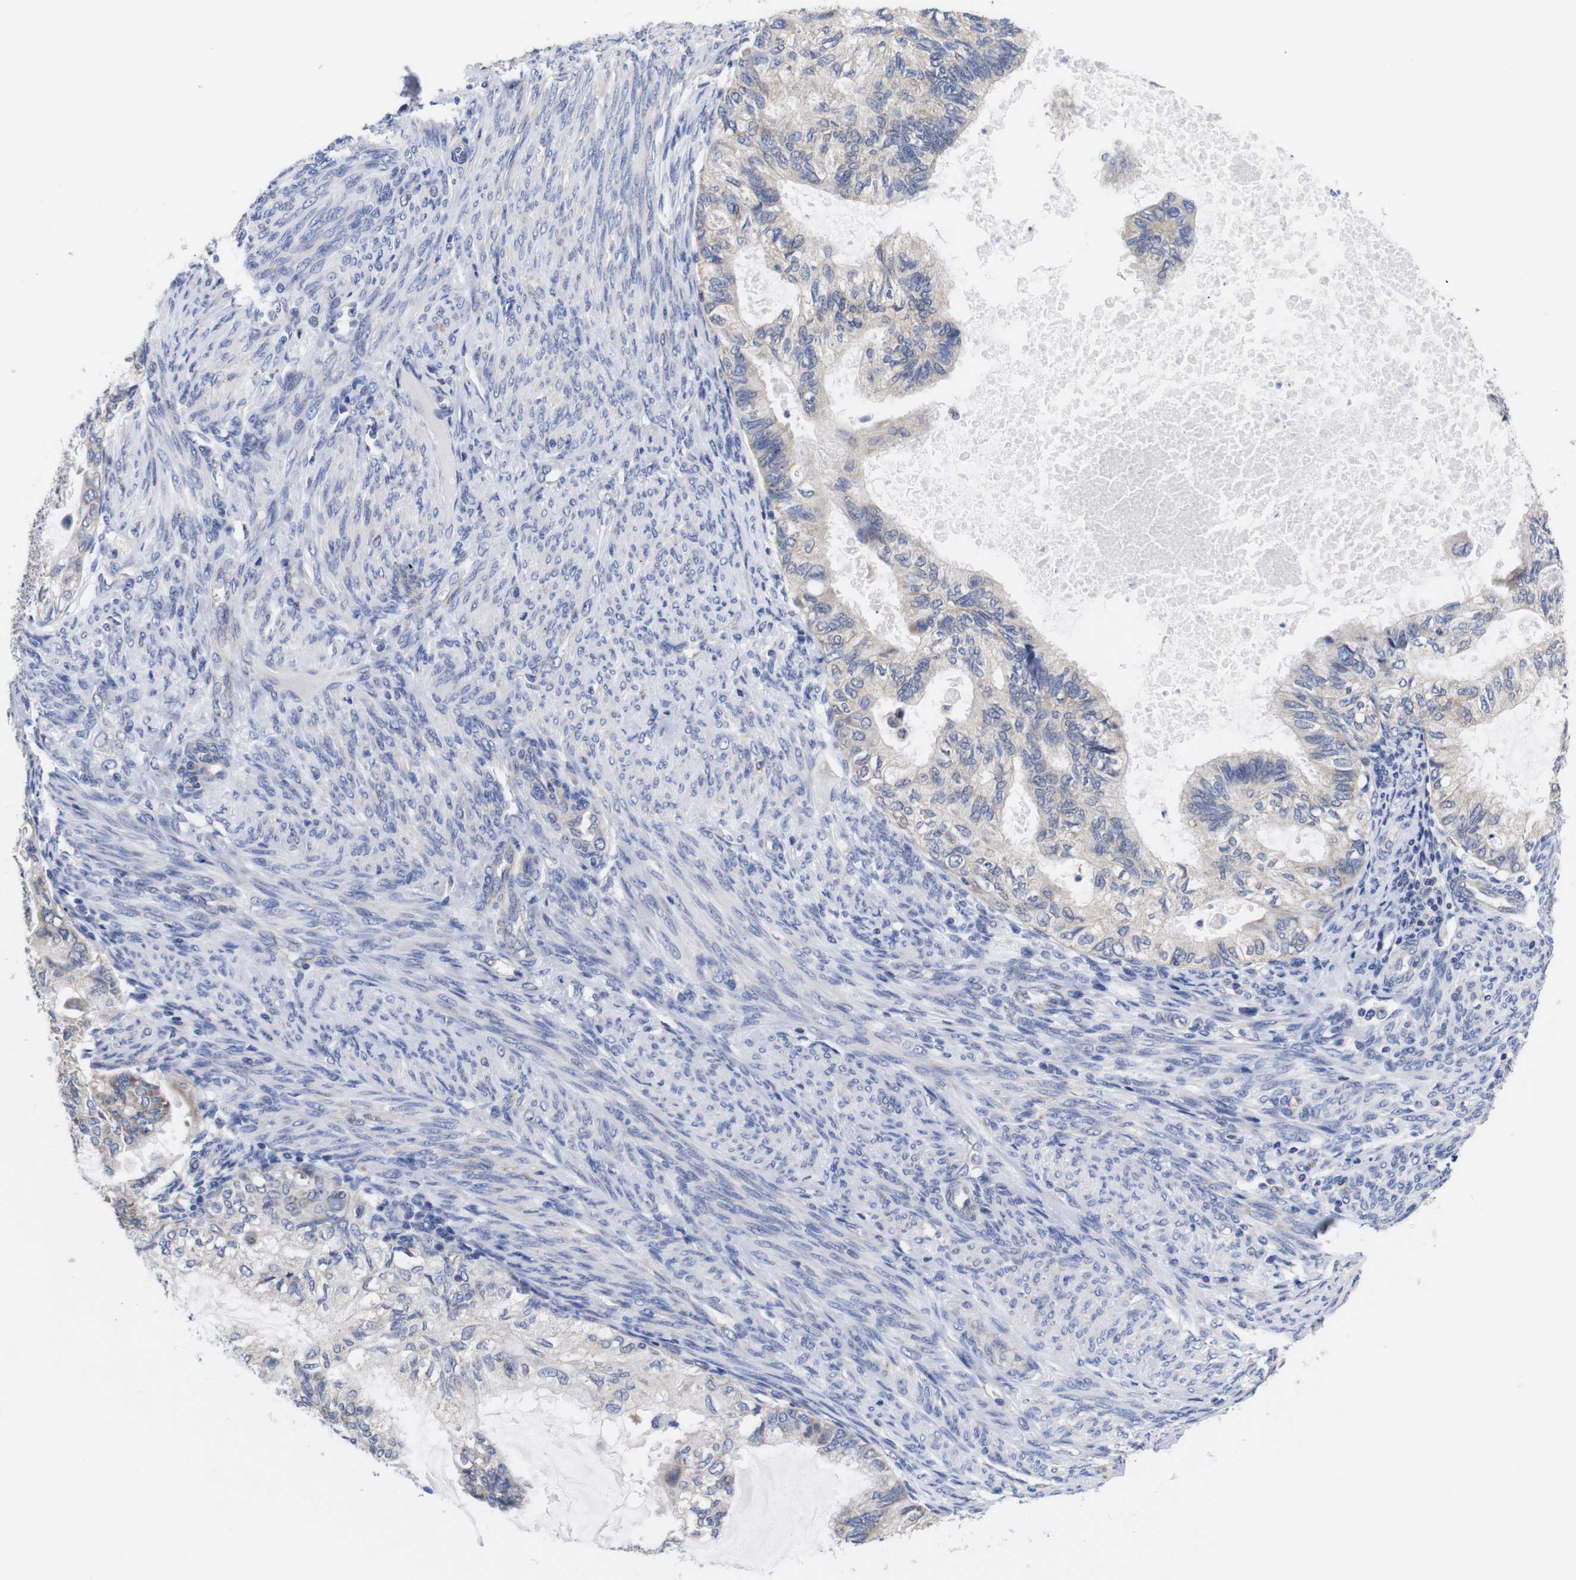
{"staining": {"intensity": "weak", "quantity": "<25%", "location": "cytoplasmic/membranous"}, "tissue": "cervical cancer", "cell_type": "Tumor cells", "image_type": "cancer", "snomed": [{"axis": "morphology", "description": "Normal tissue, NOS"}, {"axis": "morphology", "description": "Adenocarcinoma, NOS"}, {"axis": "topography", "description": "Cervix"}, {"axis": "topography", "description": "Endometrium"}], "caption": "Tumor cells show no significant protein staining in cervical cancer (adenocarcinoma).", "gene": "OPN3", "patient": {"sex": "female", "age": 86}}